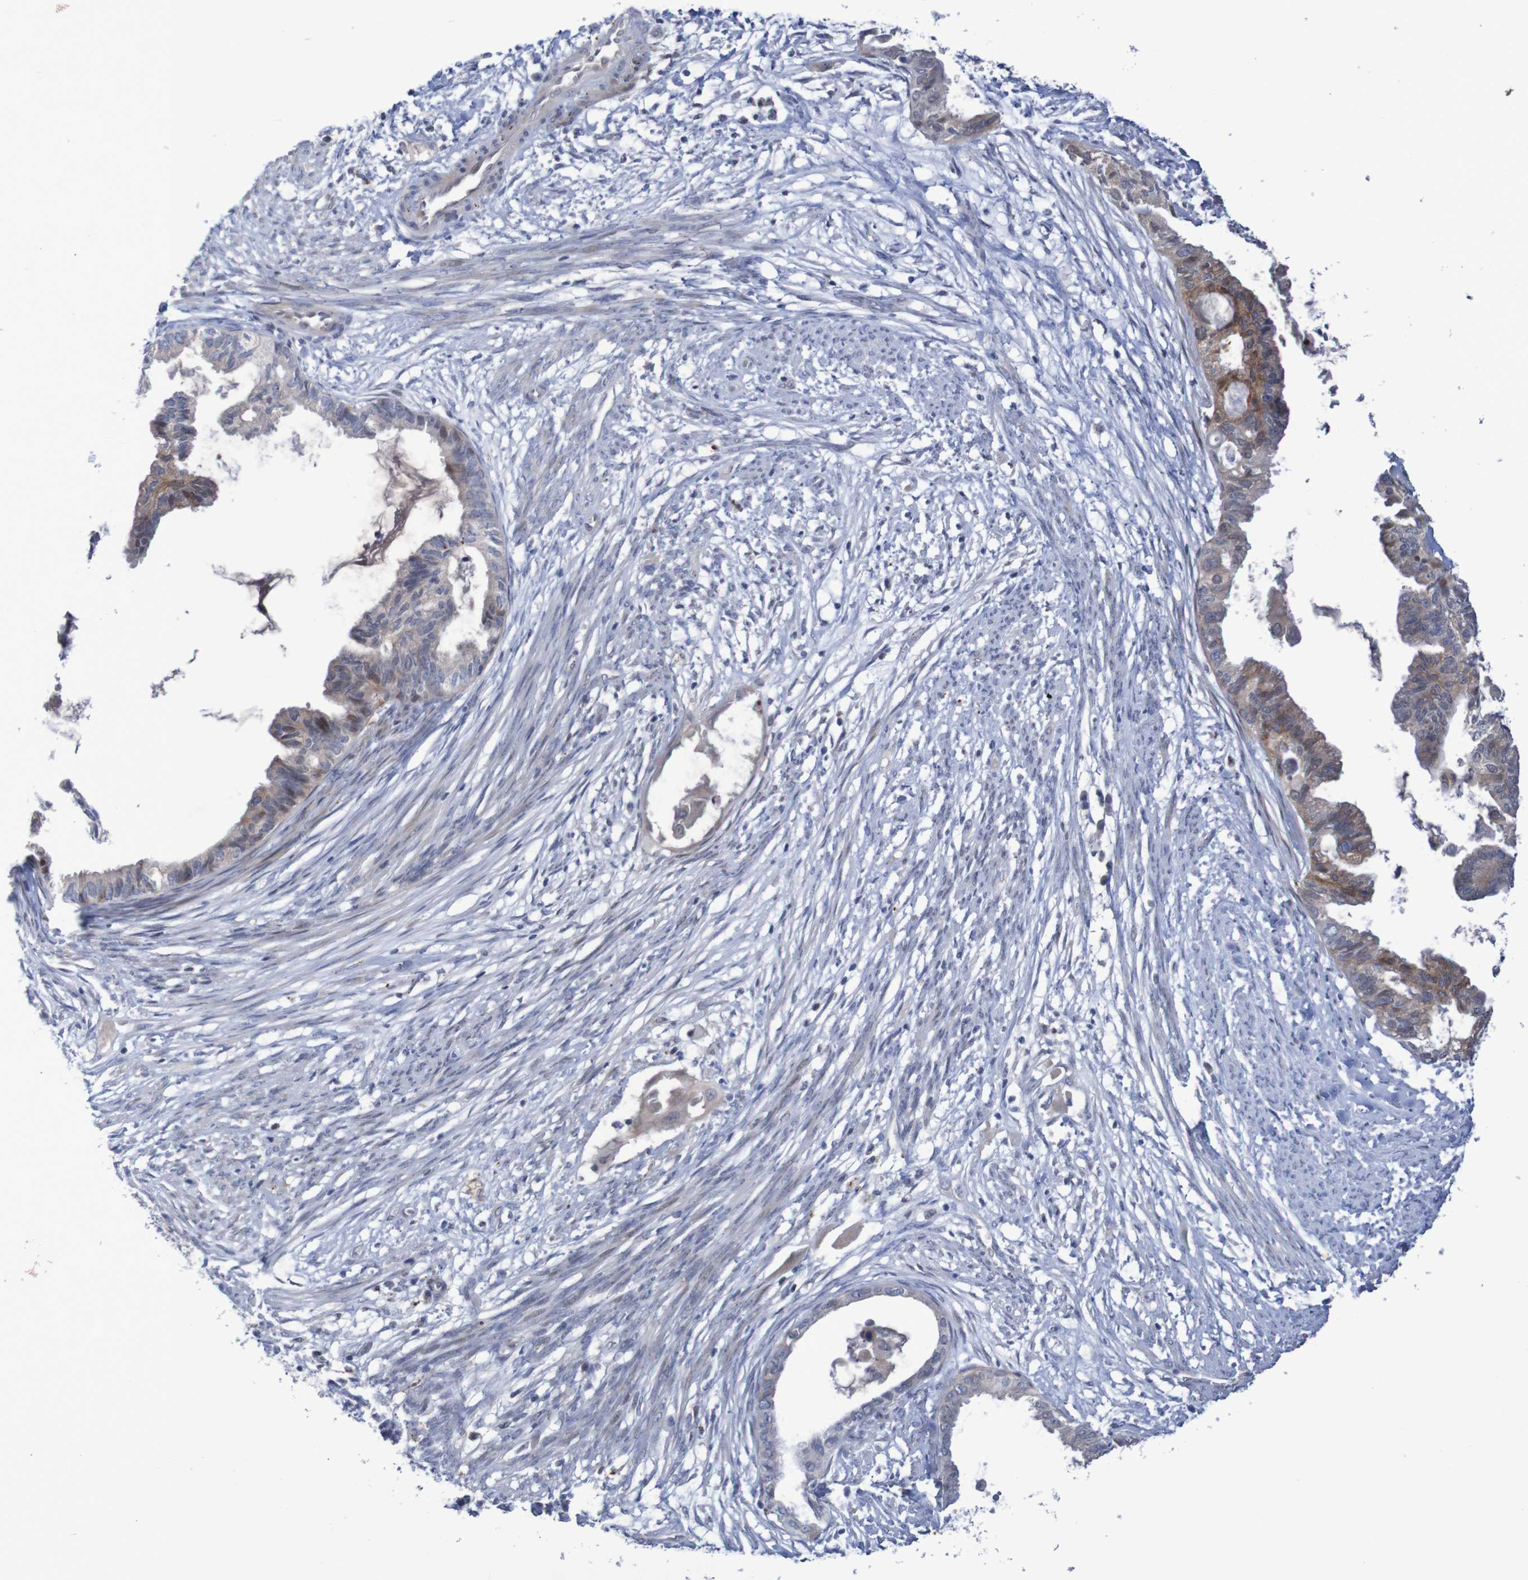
{"staining": {"intensity": "weak", "quantity": "<25%", "location": "cytoplasmic/membranous"}, "tissue": "cervical cancer", "cell_type": "Tumor cells", "image_type": "cancer", "snomed": [{"axis": "morphology", "description": "Normal tissue, NOS"}, {"axis": "morphology", "description": "Adenocarcinoma, NOS"}, {"axis": "topography", "description": "Cervix"}, {"axis": "topography", "description": "Endometrium"}], "caption": "This is an IHC photomicrograph of human cervical adenocarcinoma. There is no positivity in tumor cells.", "gene": "FBP2", "patient": {"sex": "female", "age": 86}}